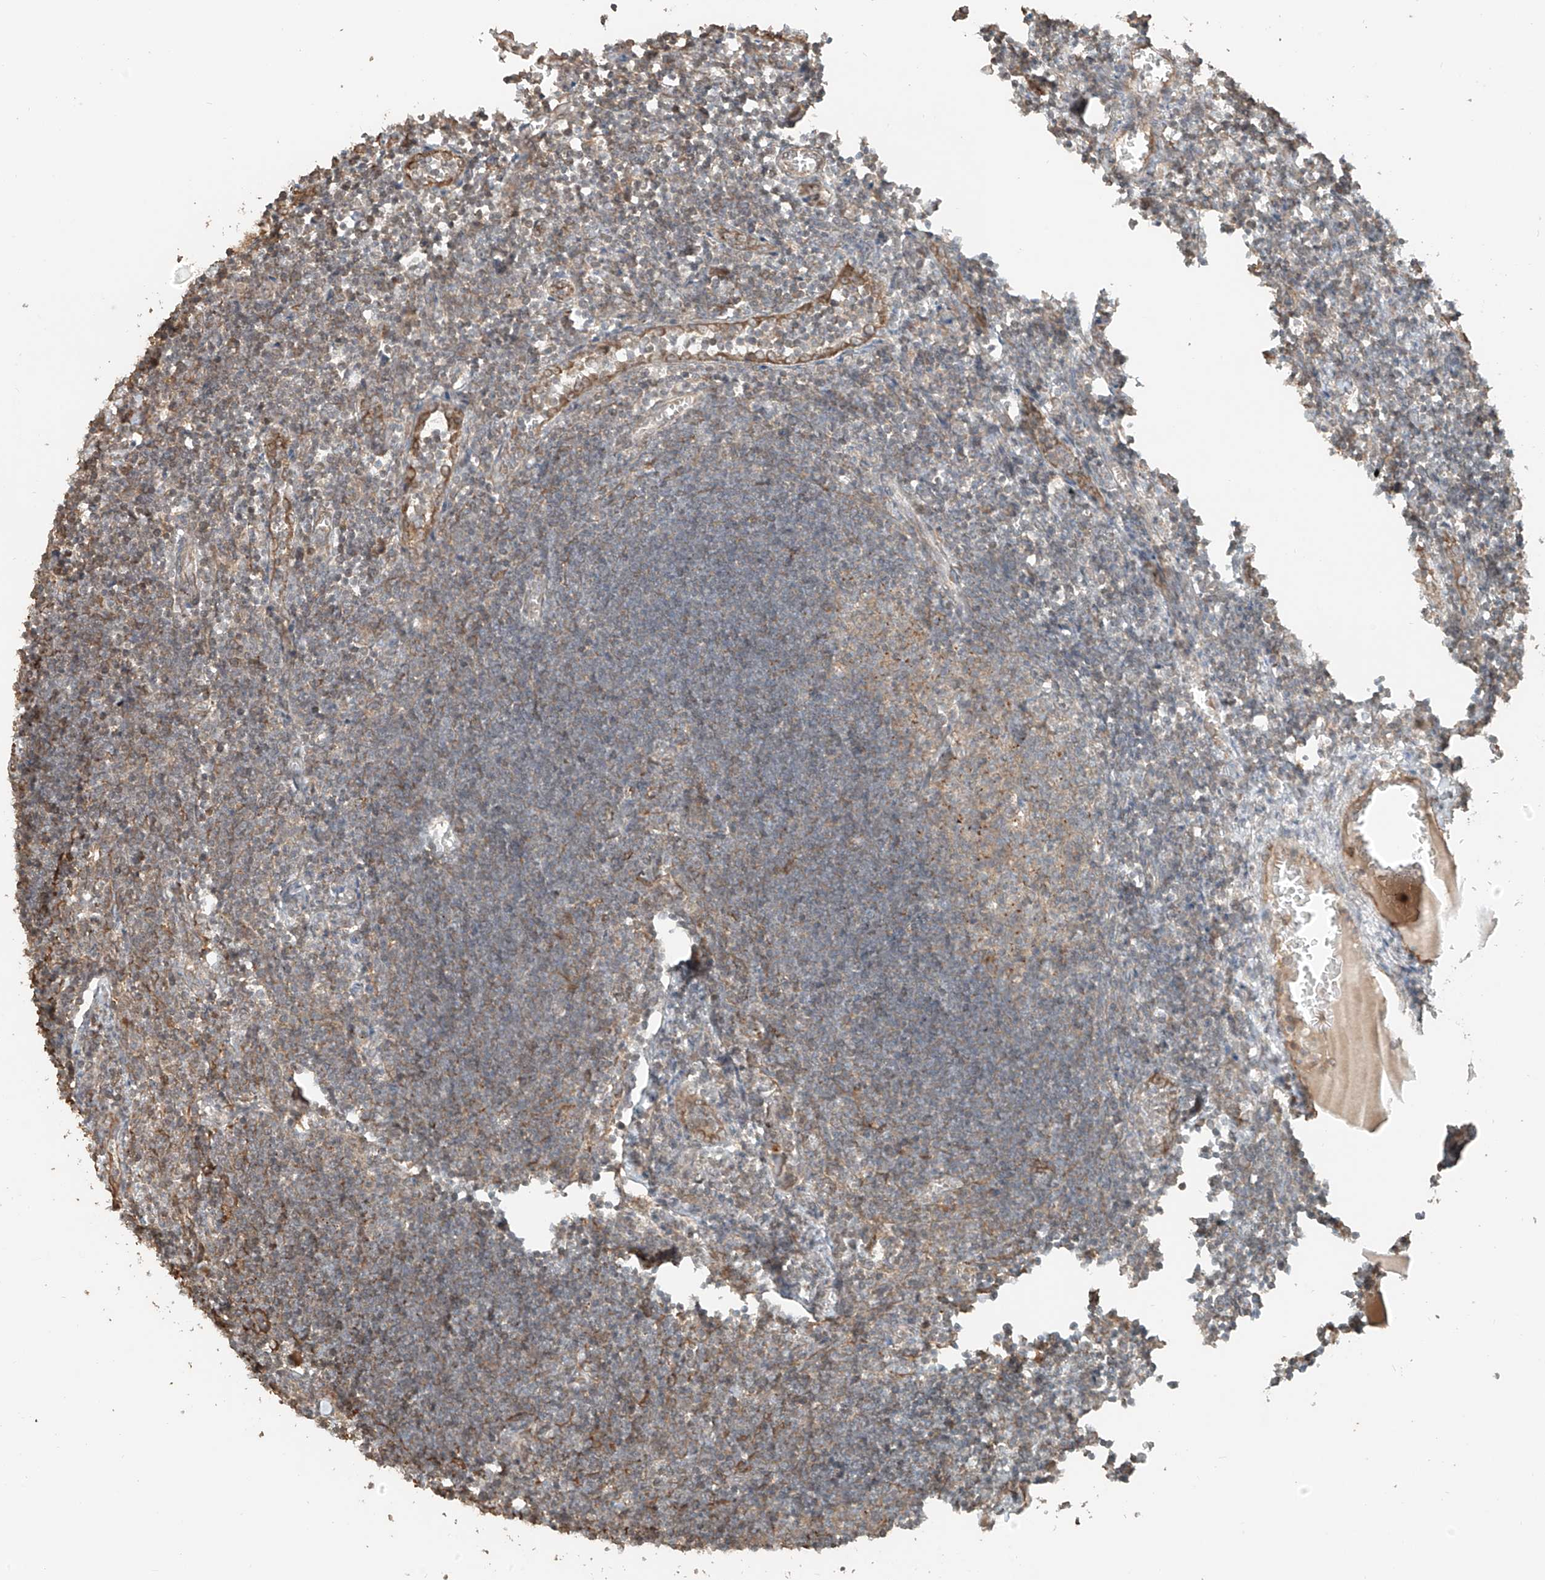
{"staining": {"intensity": "weak", "quantity": ">75%", "location": "cytoplasmic/membranous"}, "tissue": "lymph node", "cell_type": "Germinal center cells", "image_type": "normal", "snomed": [{"axis": "morphology", "description": "Normal tissue, NOS"}, {"axis": "morphology", "description": "Malignant melanoma, Metastatic site"}, {"axis": "topography", "description": "Lymph node"}], "caption": "Immunohistochemical staining of normal lymph node reveals low levels of weak cytoplasmic/membranous expression in approximately >75% of germinal center cells. (Brightfield microscopy of DAB IHC at high magnification).", "gene": "ANKZF1", "patient": {"sex": "male", "age": 41}}